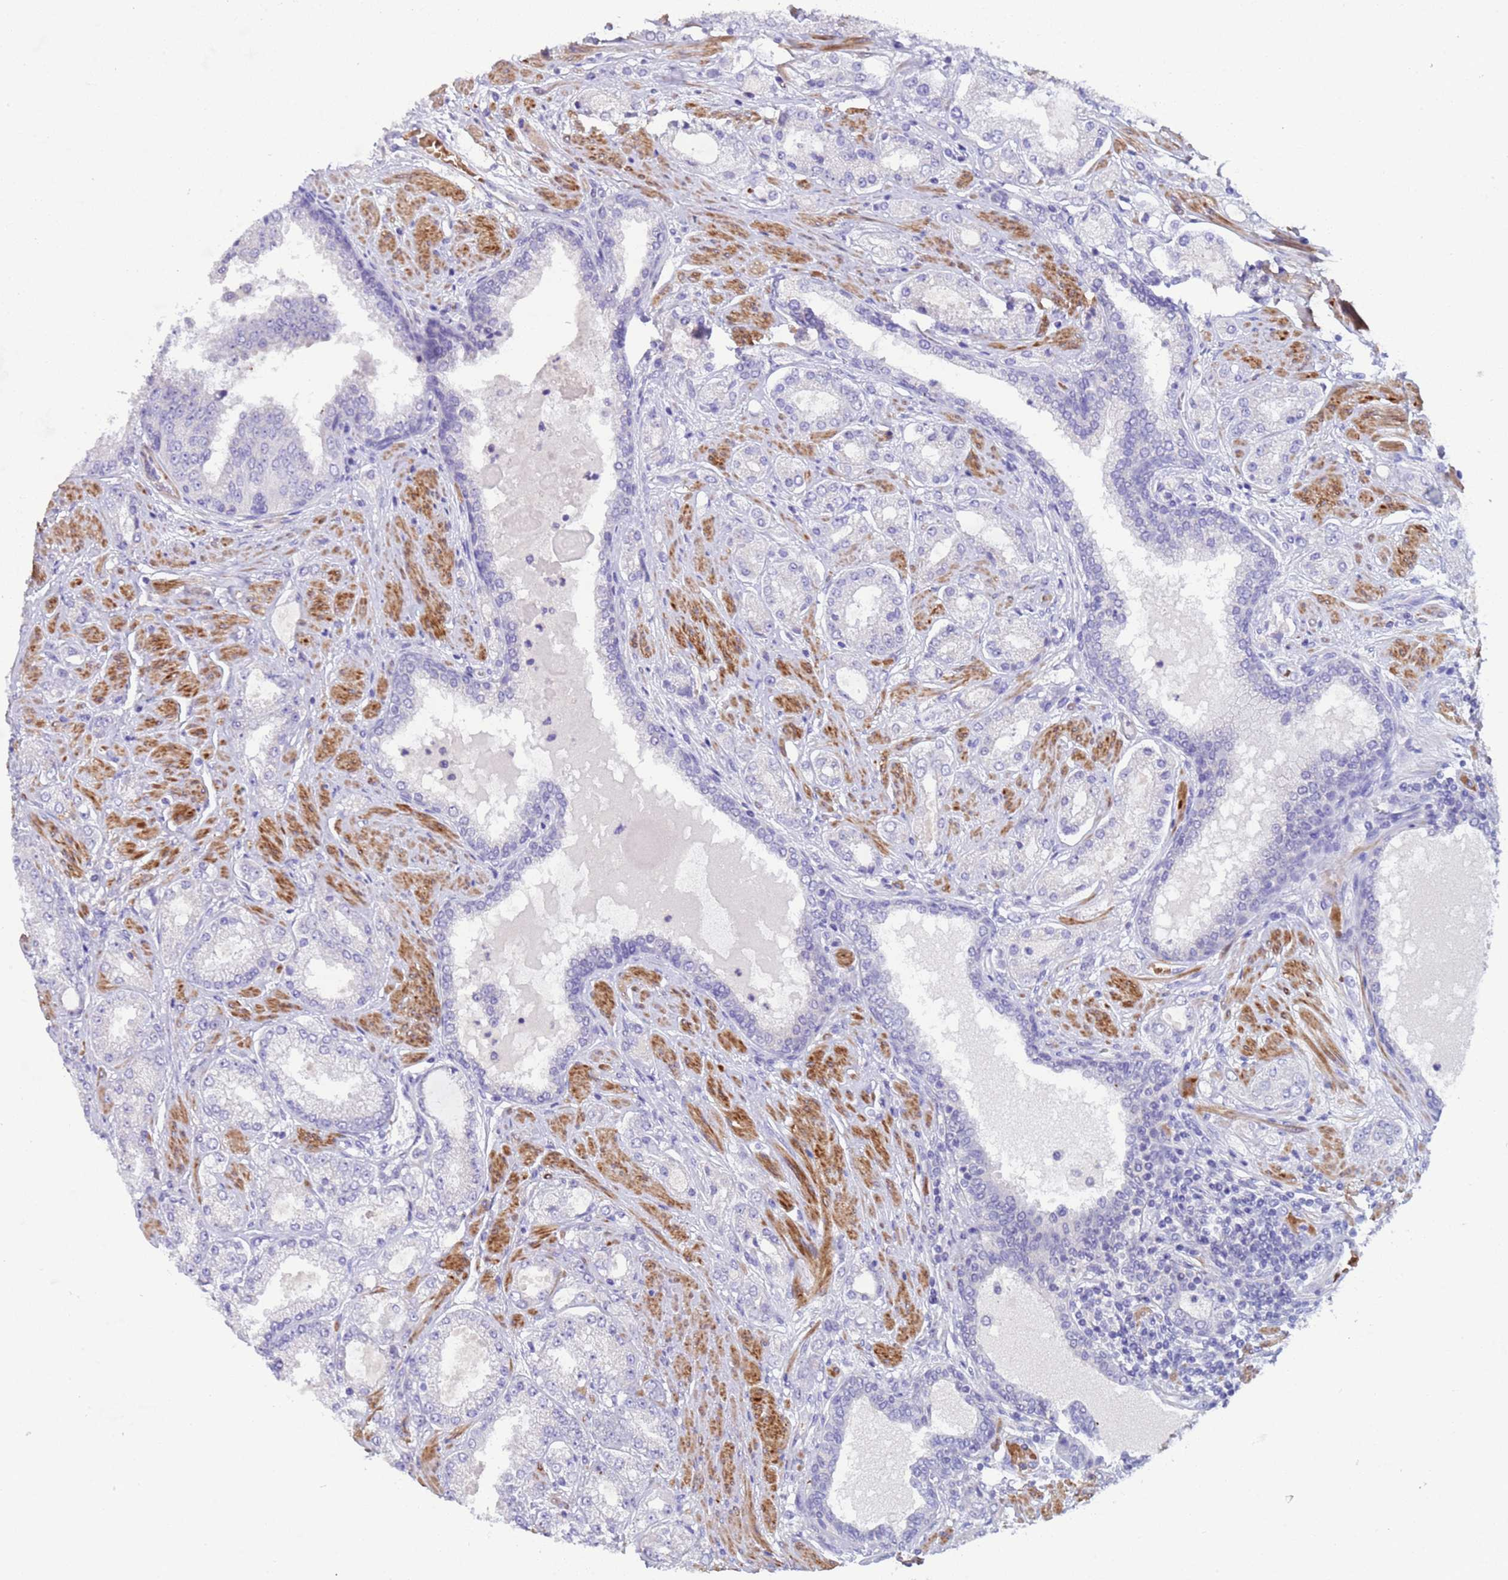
{"staining": {"intensity": "negative", "quantity": "none", "location": "none"}, "tissue": "prostate cancer", "cell_type": "Tumor cells", "image_type": "cancer", "snomed": [{"axis": "morphology", "description": "Adenocarcinoma, High grade"}, {"axis": "topography", "description": "Prostate"}], "caption": "Immunohistochemical staining of human prostate high-grade adenocarcinoma shows no significant staining in tumor cells. (Stains: DAB immunohistochemistry (IHC) with hematoxylin counter stain, Microscopy: brightfield microscopy at high magnification).", "gene": "KBTBD3", "patient": {"sex": "male", "age": 68}}